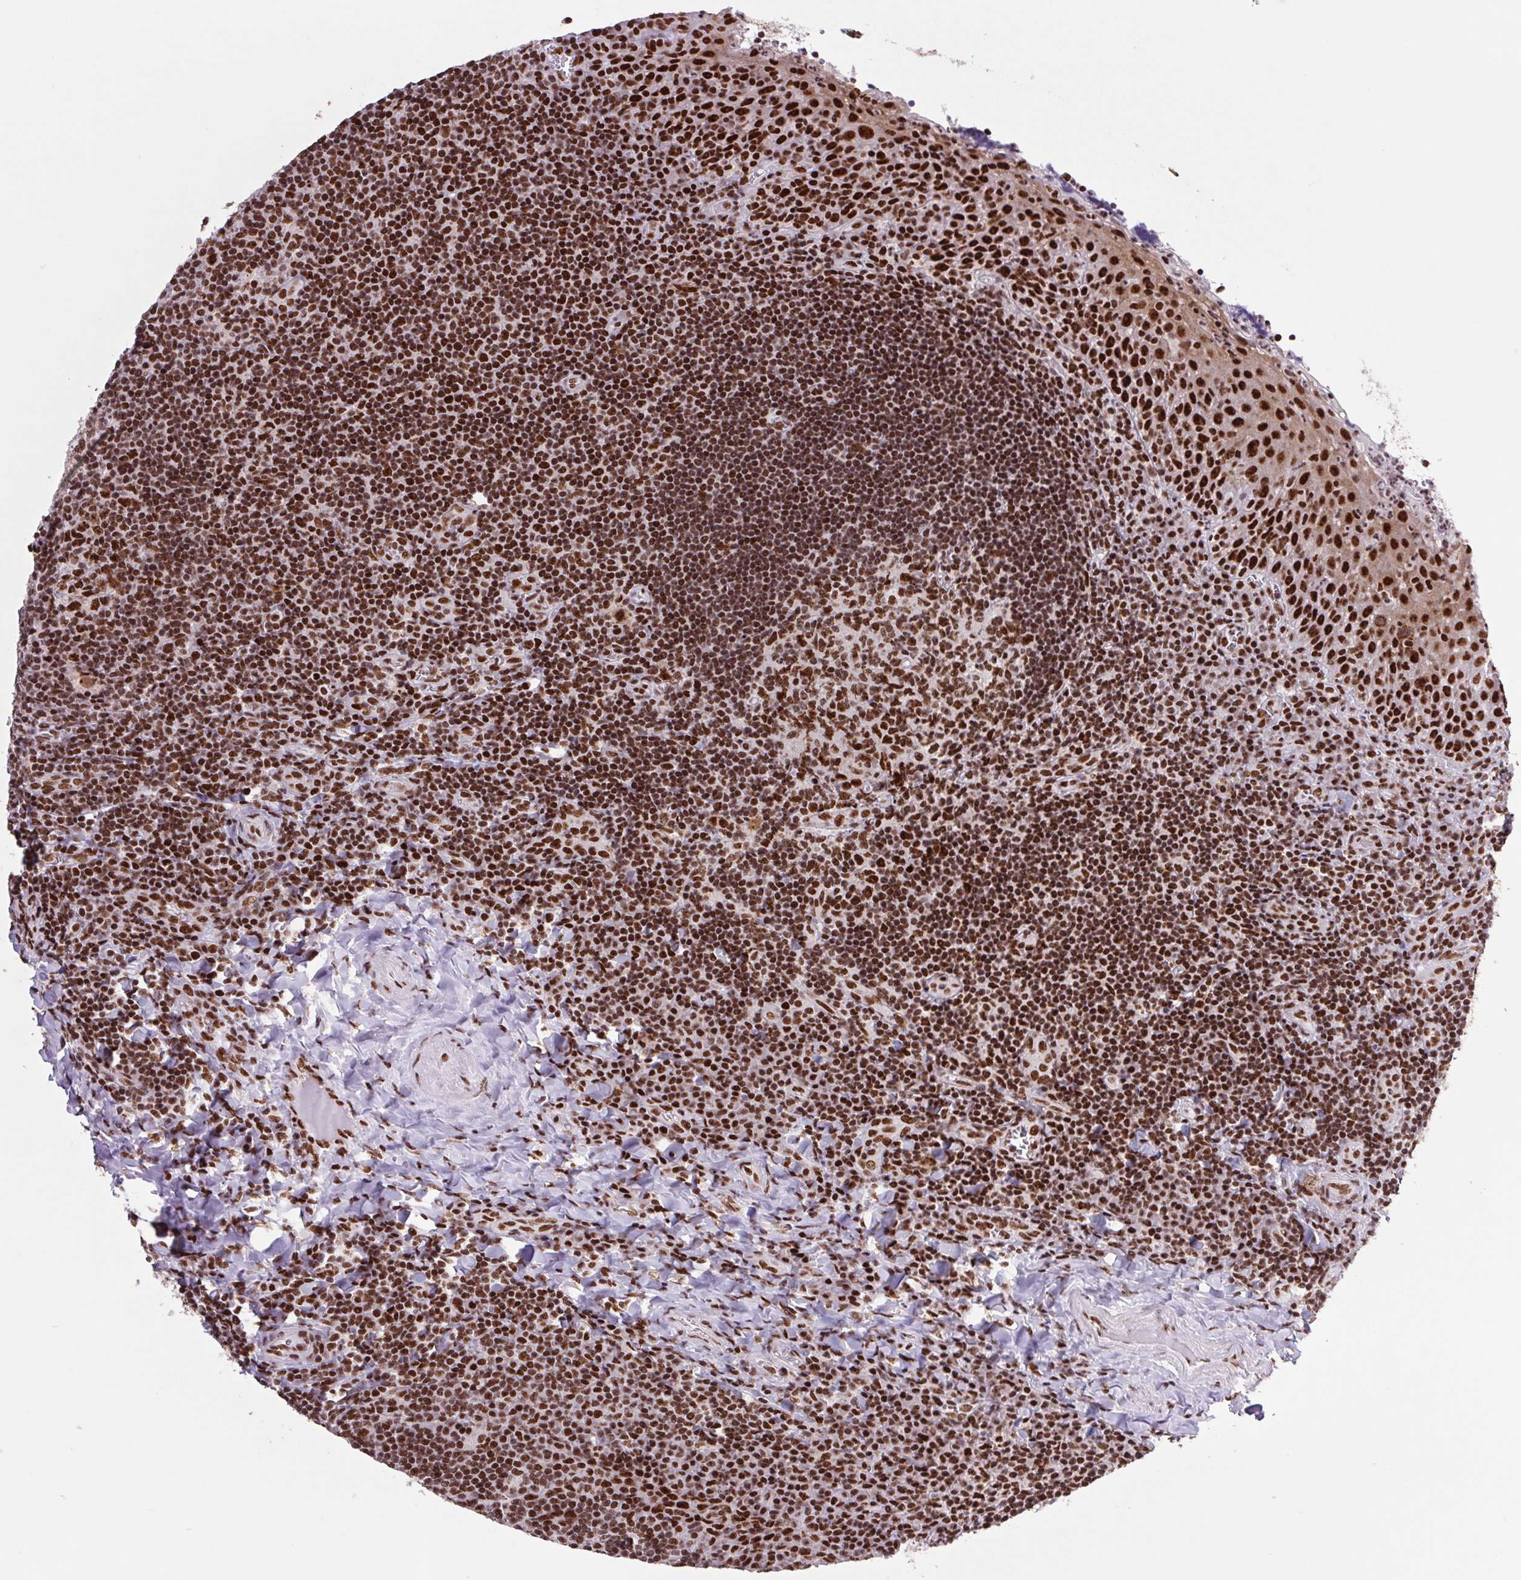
{"staining": {"intensity": "strong", "quantity": ">75%", "location": "nuclear"}, "tissue": "tonsil", "cell_type": "Germinal center cells", "image_type": "normal", "snomed": [{"axis": "morphology", "description": "Normal tissue, NOS"}, {"axis": "morphology", "description": "Inflammation, NOS"}, {"axis": "topography", "description": "Tonsil"}], "caption": "Brown immunohistochemical staining in benign human tonsil demonstrates strong nuclear staining in about >75% of germinal center cells.", "gene": "LDLRAD4", "patient": {"sex": "female", "age": 31}}